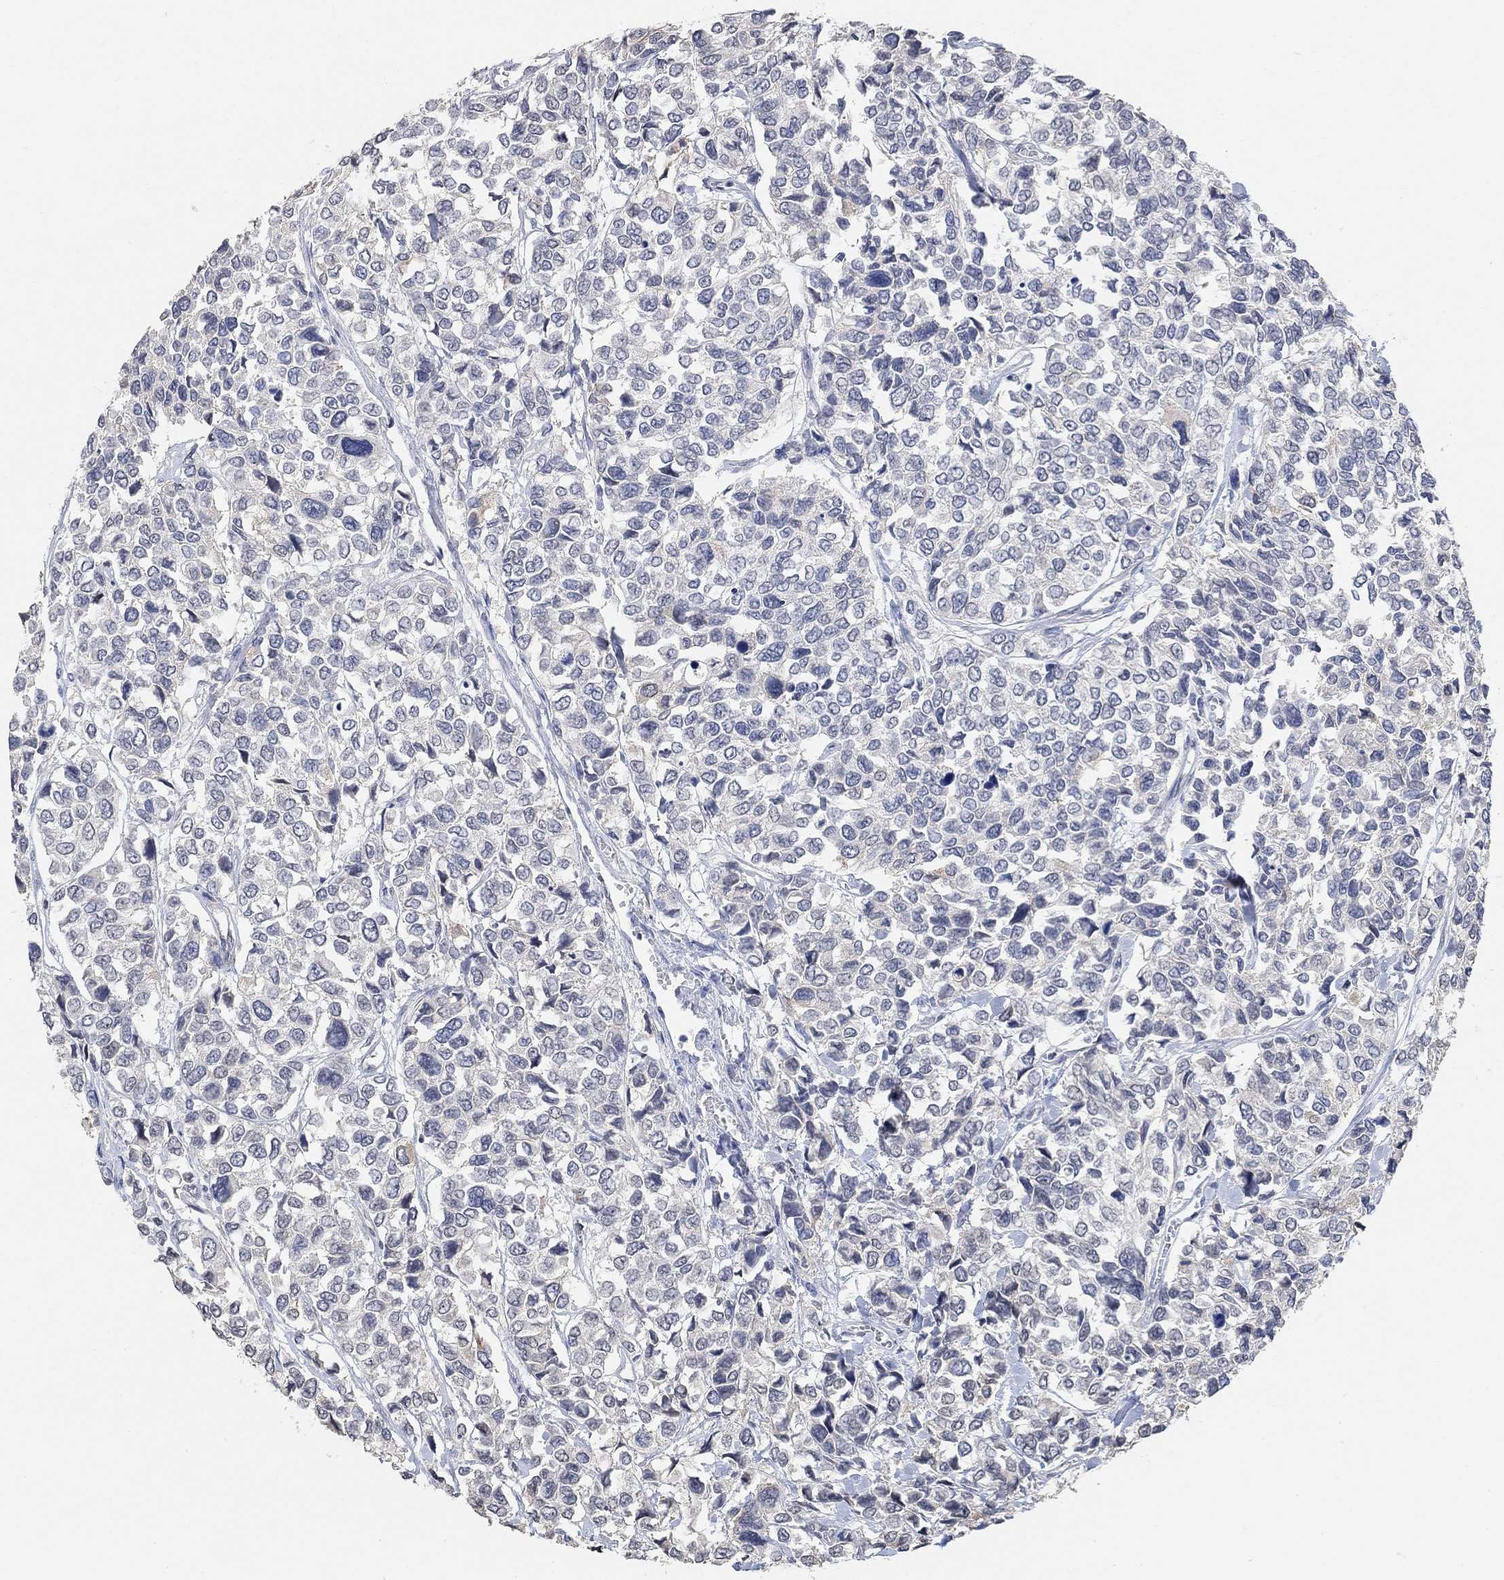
{"staining": {"intensity": "negative", "quantity": "none", "location": "none"}, "tissue": "urothelial cancer", "cell_type": "Tumor cells", "image_type": "cancer", "snomed": [{"axis": "morphology", "description": "Urothelial carcinoma, High grade"}, {"axis": "topography", "description": "Urinary bladder"}], "caption": "Protein analysis of urothelial carcinoma (high-grade) demonstrates no significant expression in tumor cells. Brightfield microscopy of immunohistochemistry stained with DAB (brown) and hematoxylin (blue), captured at high magnification.", "gene": "UNC5B", "patient": {"sex": "male", "age": 77}}